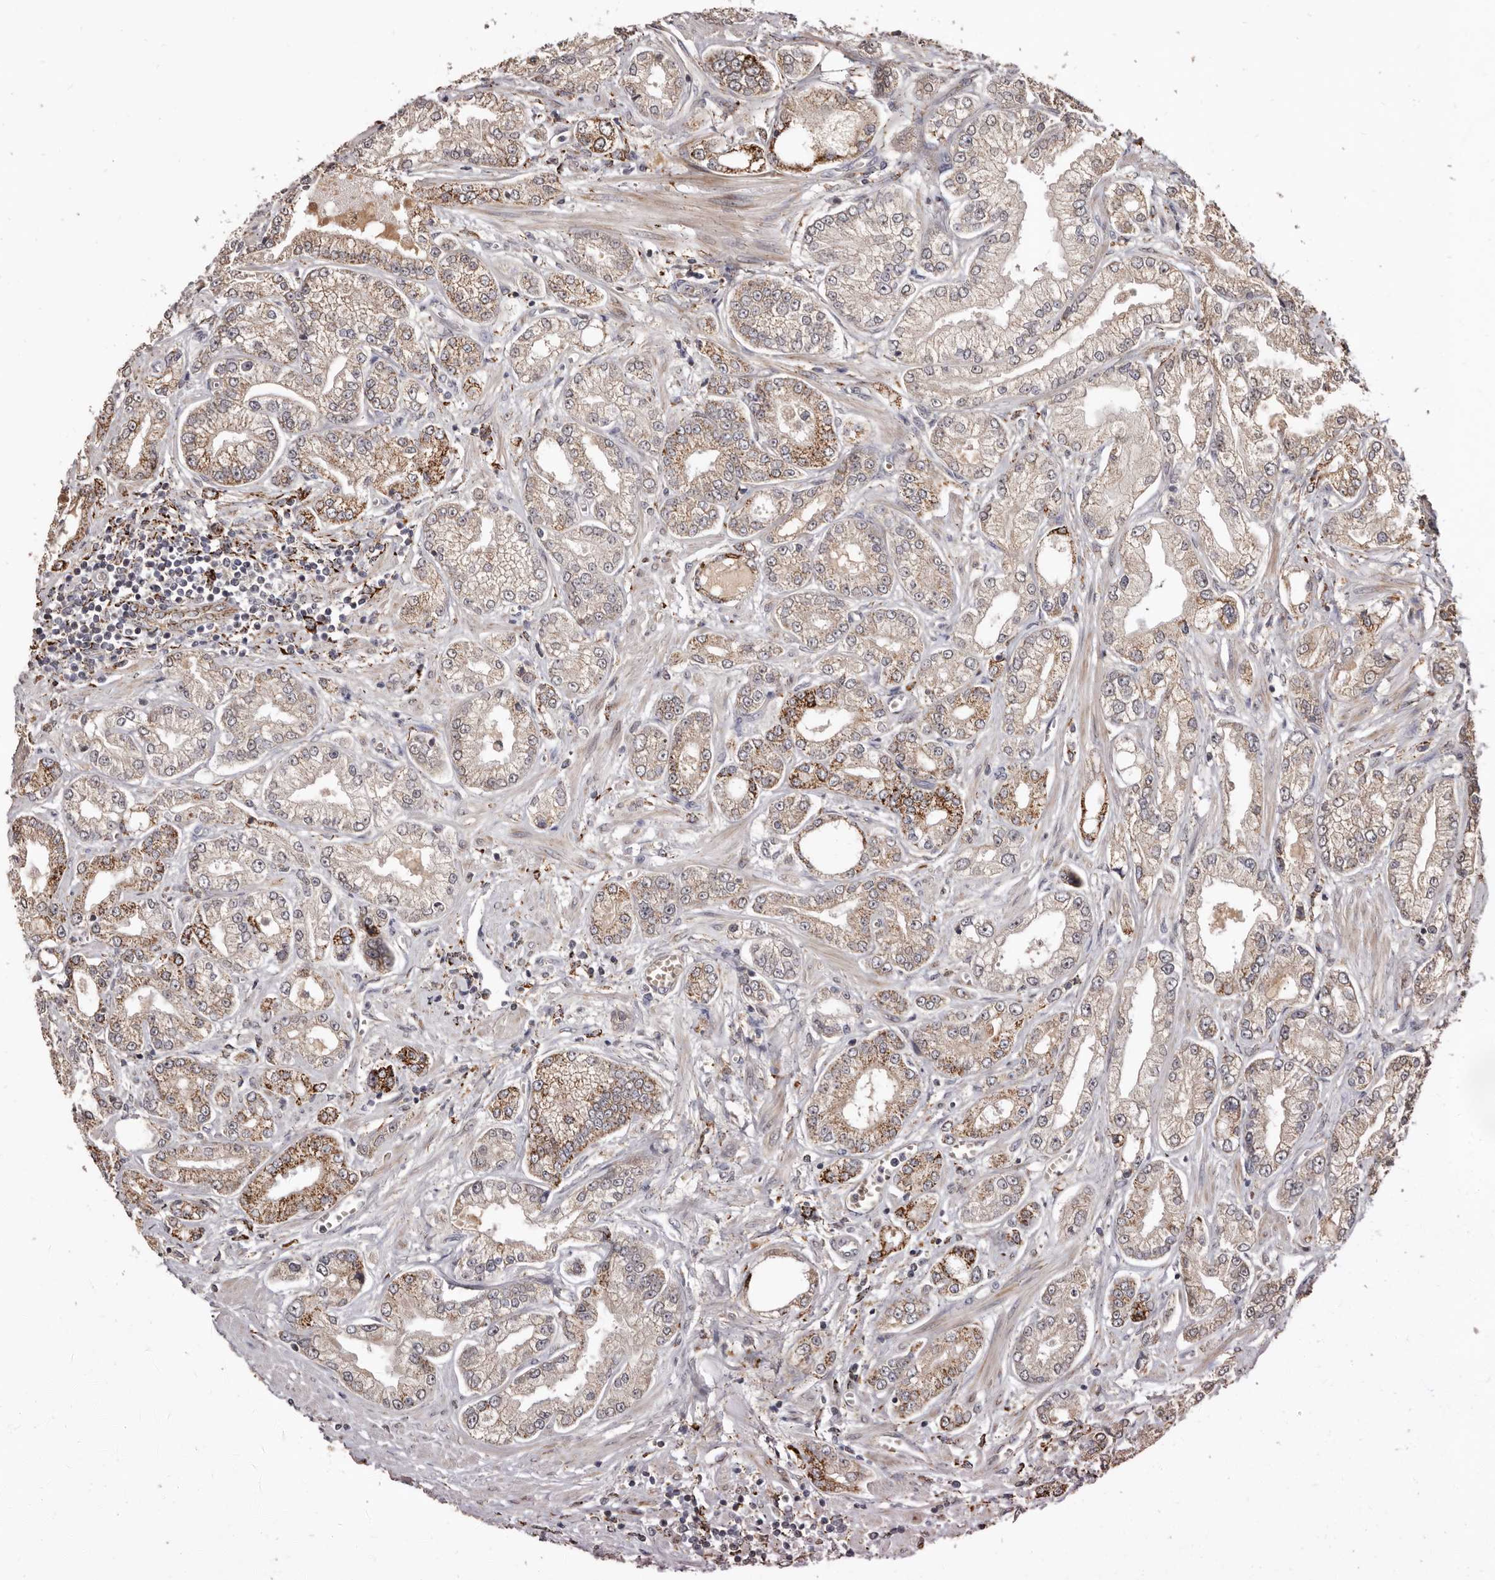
{"staining": {"intensity": "moderate", "quantity": "25%-75%", "location": "cytoplasmic/membranous"}, "tissue": "prostate cancer", "cell_type": "Tumor cells", "image_type": "cancer", "snomed": [{"axis": "morphology", "description": "Adenocarcinoma, Low grade"}, {"axis": "topography", "description": "Prostate"}], "caption": "Prostate cancer (low-grade adenocarcinoma) stained with a brown dye reveals moderate cytoplasmic/membranous positive expression in about 25%-75% of tumor cells.", "gene": "AKAP7", "patient": {"sex": "male", "age": 62}}